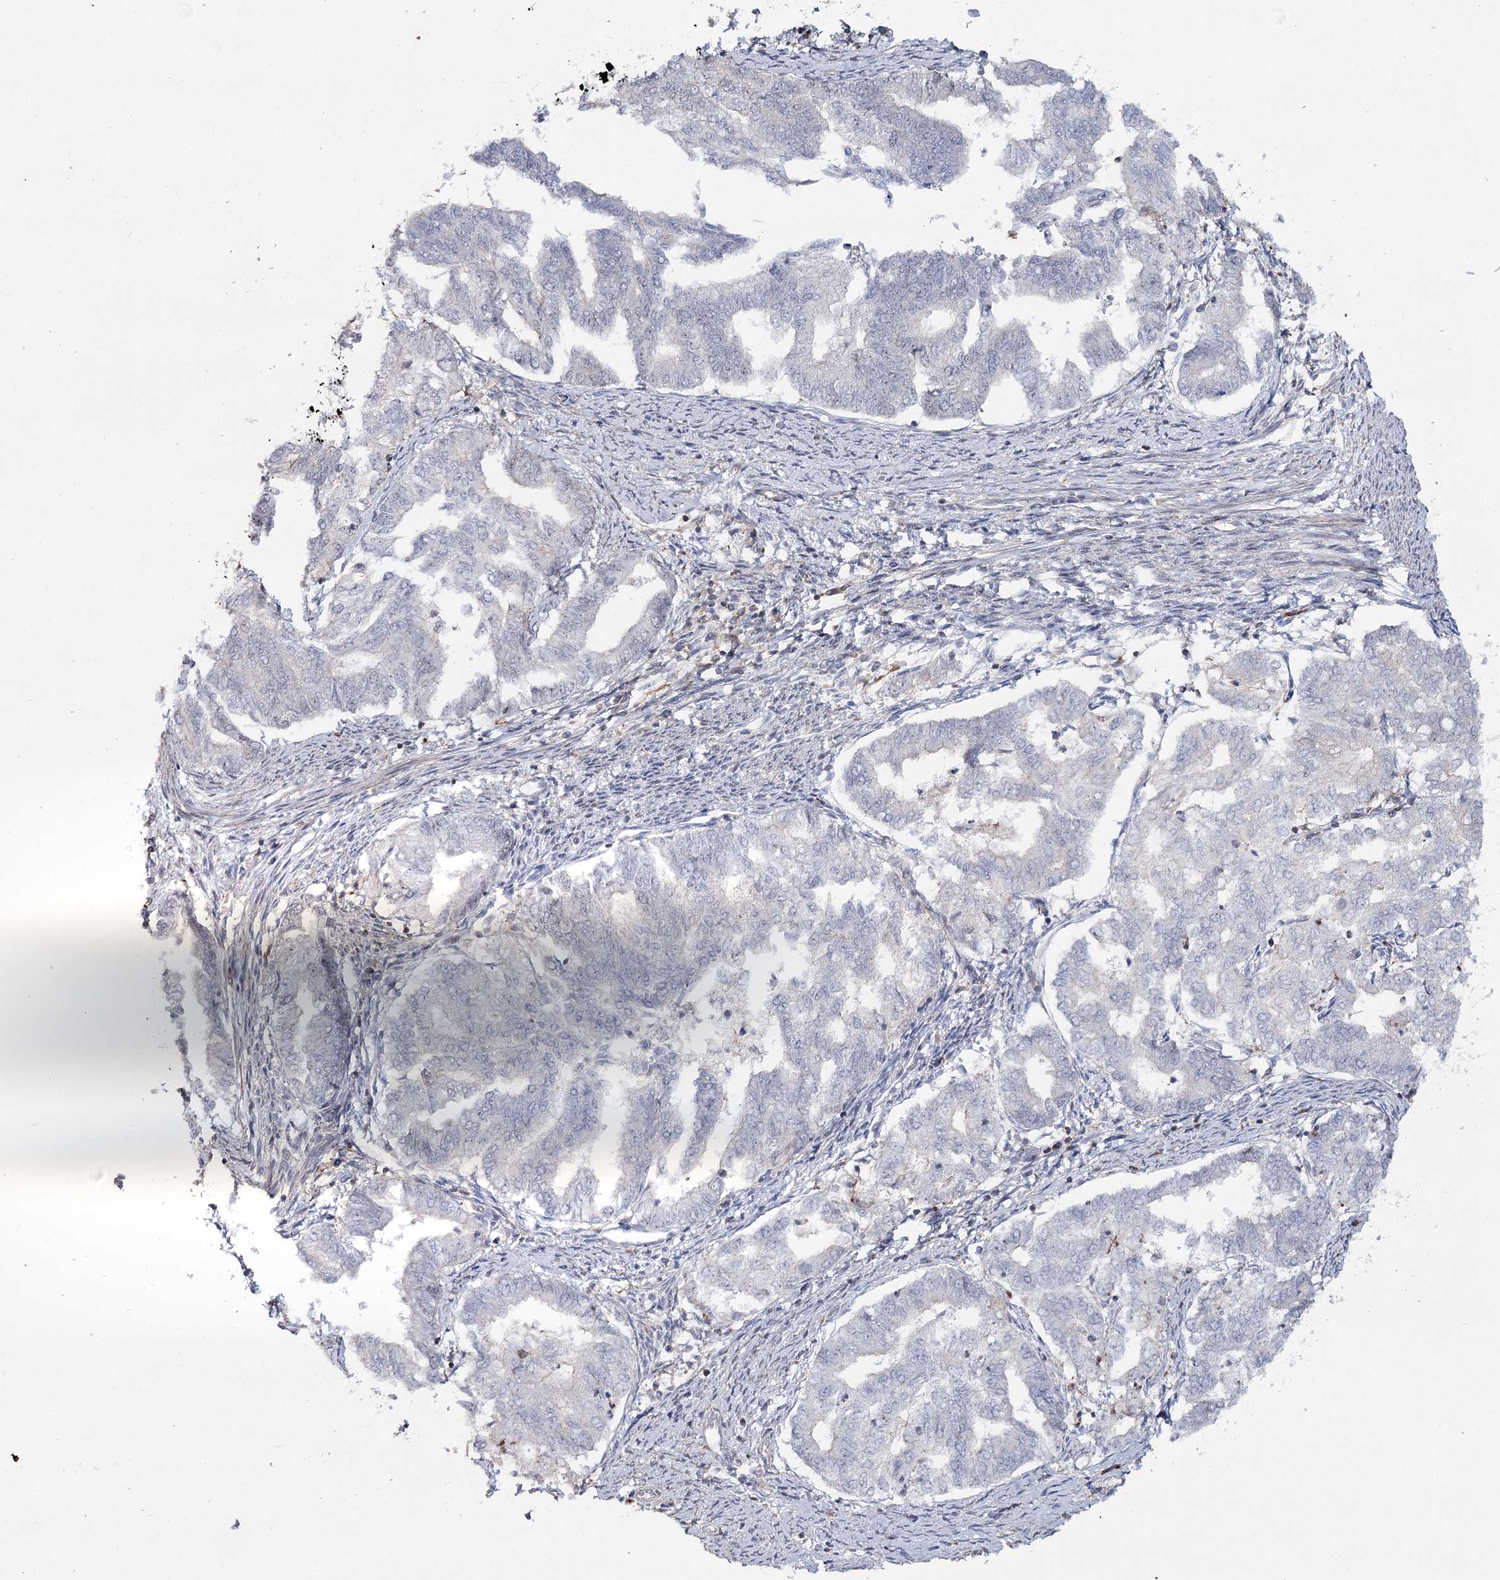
{"staining": {"intensity": "negative", "quantity": "none", "location": "none"}, "tissue": "endometrial cancer", "cell_type": "Tumor cells", "image_type": "cancer", "snomed": [{"axis": "morphology", "description": "Adenocarcinoma, NOS"}, {"axis": "topography", "description": "Endometrium"}], "caption": "Immunohistochemistry histopathology image of neoplastic tissue: endometrial adenocarcinoma stained with DAB (3,3'-diaminobenzidine) reveals no significant protein expression in tumor cells. (IHC, brightfield microscopy, high magnification).", "gene": "ZC3H8", "patient": {"sex": "female", "age": 79}}